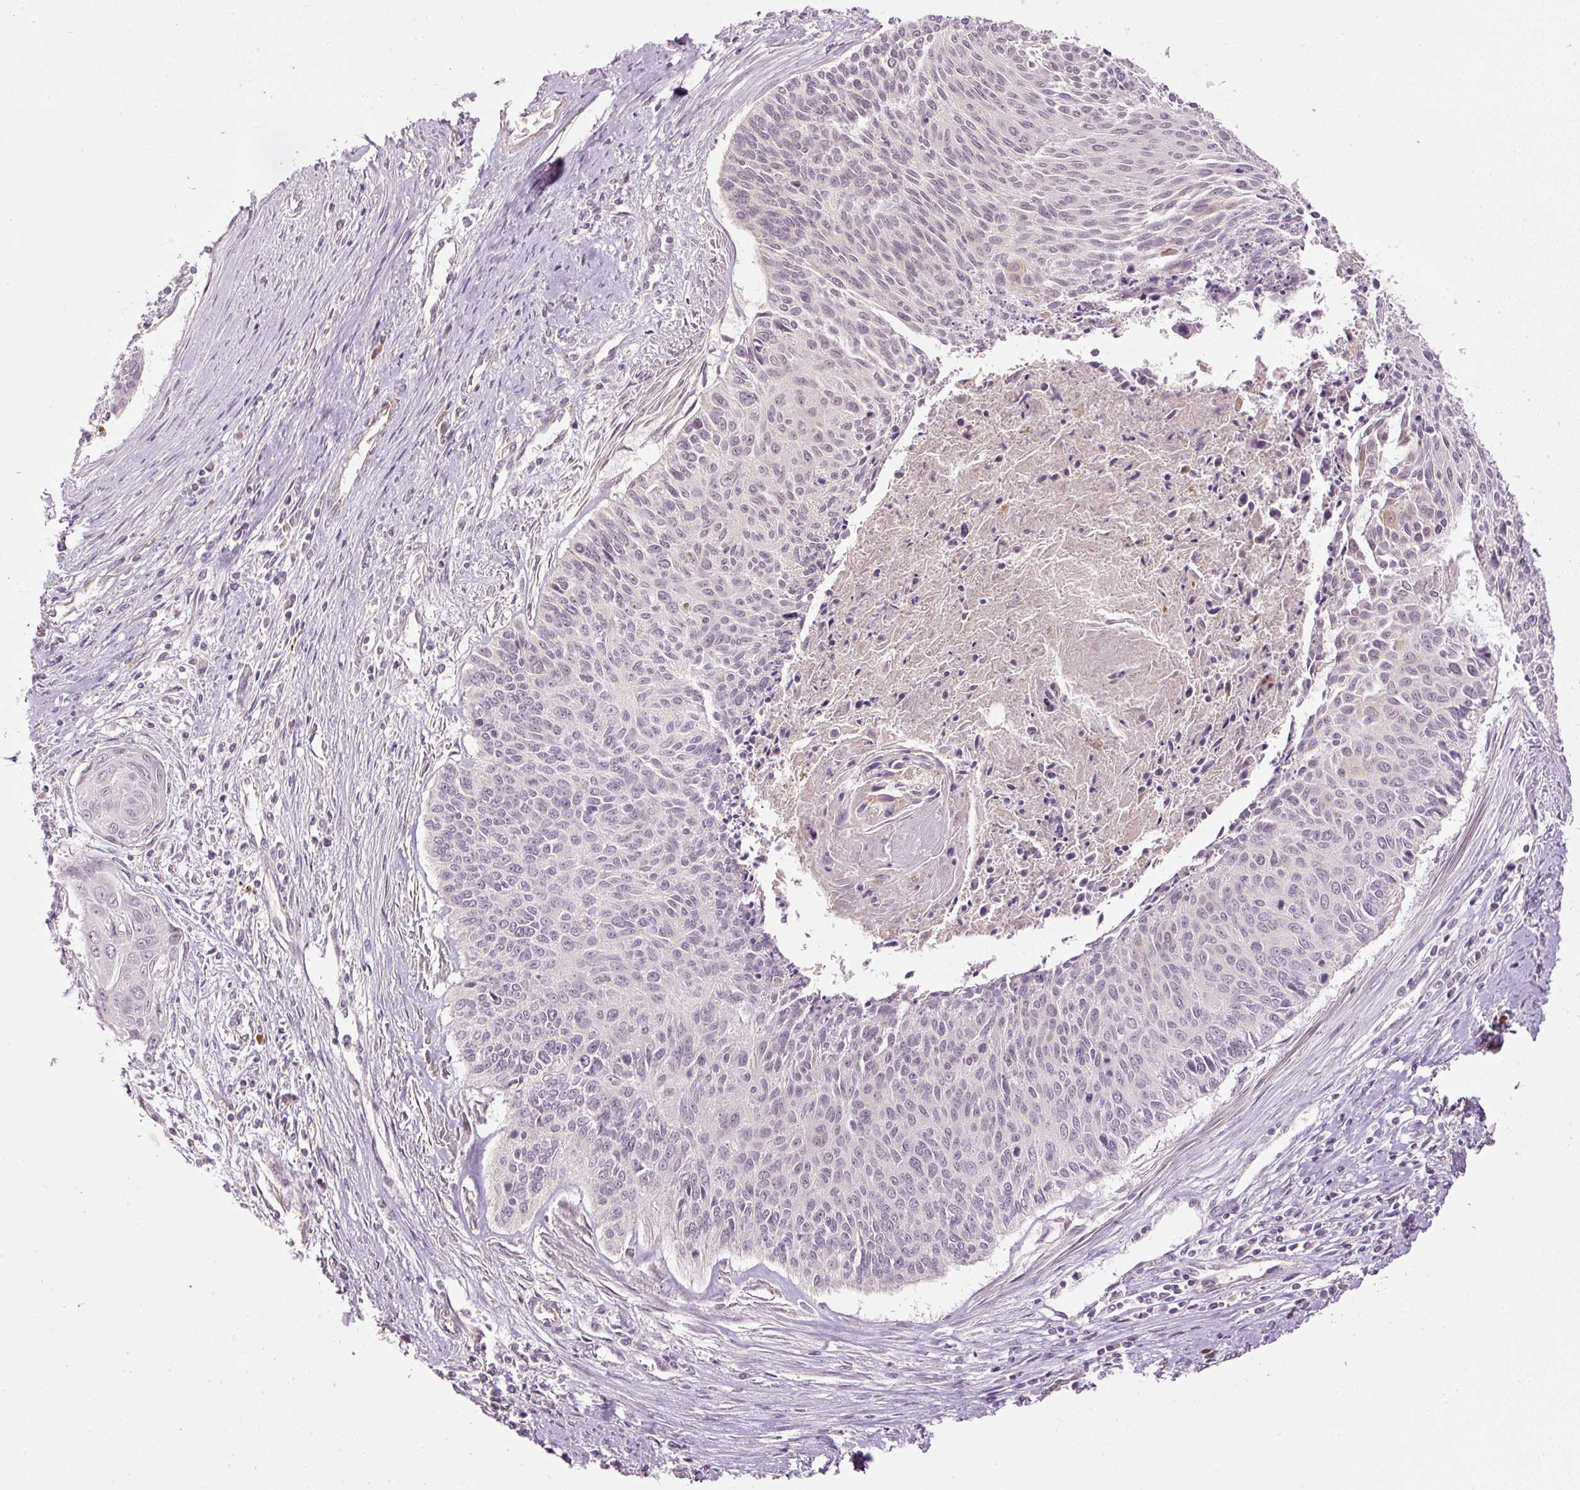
{"staining": {"intensity": "negative", "quantity": "none", "location": "none"}, "tissue": "cervical cancer", "cell_type": "Tumor cells", "image_type": "cancer", "snomed": [{"axis": "morphology", "description": "Squamous cell carcinoma, NOS"}, {"axis": "topography", "description": "Cervix"}], "caption": "Human squamous cell carcinoma (cervical) stained for a protein using IHC exhibits no expression in tumor cells.", "gene": "CDC20B", "patient": {"sex": "female", "age": 55}}